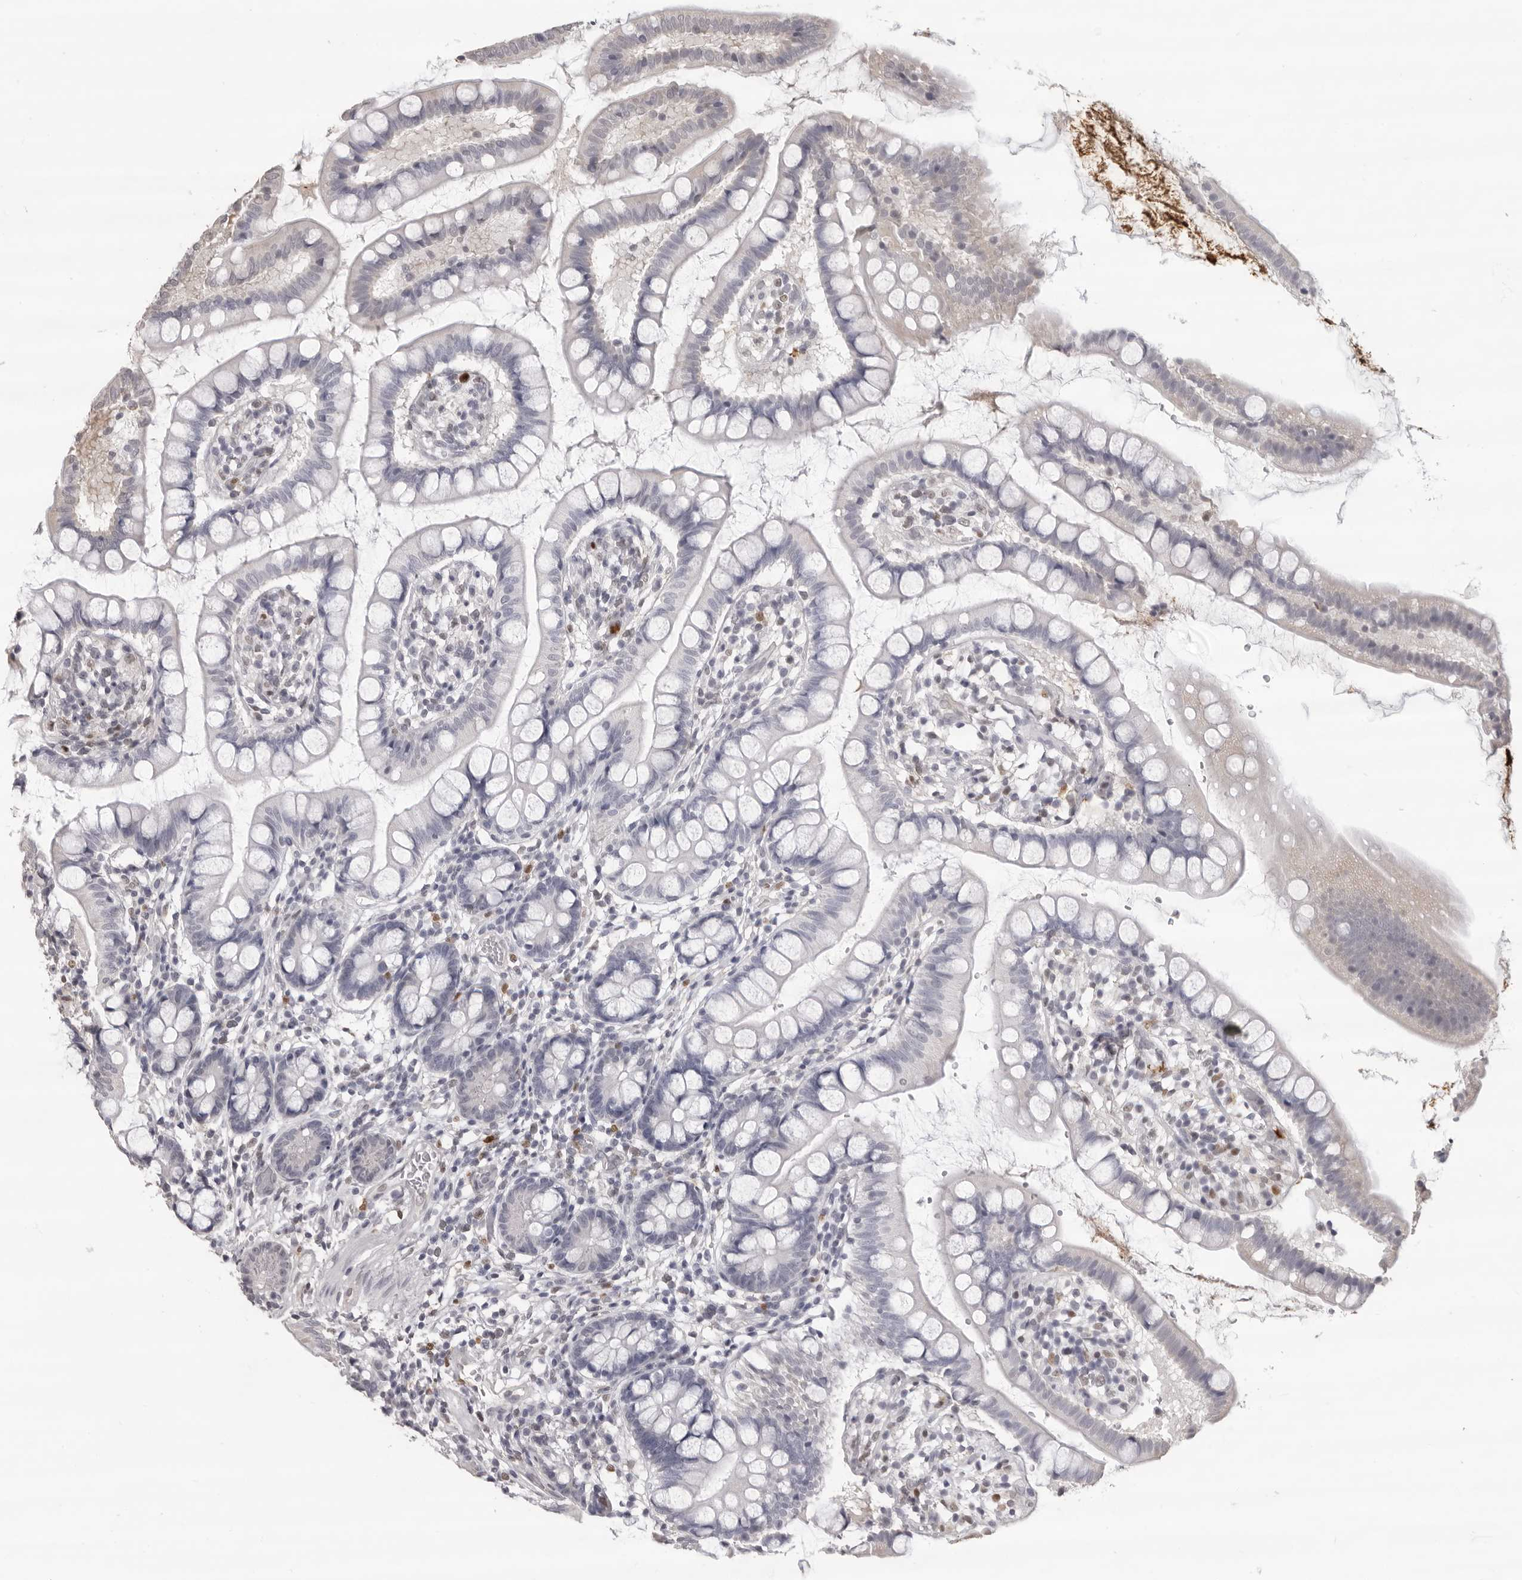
{"staining": {"intensity": "negative", "quantity": "none", "location": "none"}, "tissue": "small intestine", "cell_type": "Glandular cells", "image_type": "normal", "snomed": [{"axis": "morphology", "description": "Normal tissue, NOS"}, {"axis": "topography", "description": "Small intestine"}], "caption": "DAB immunohistochemical staining of benign small intestine exhibits no significant staining in glandular cells.", "gene": "IL31", "patient": {"sex": "female", "age": 84}}